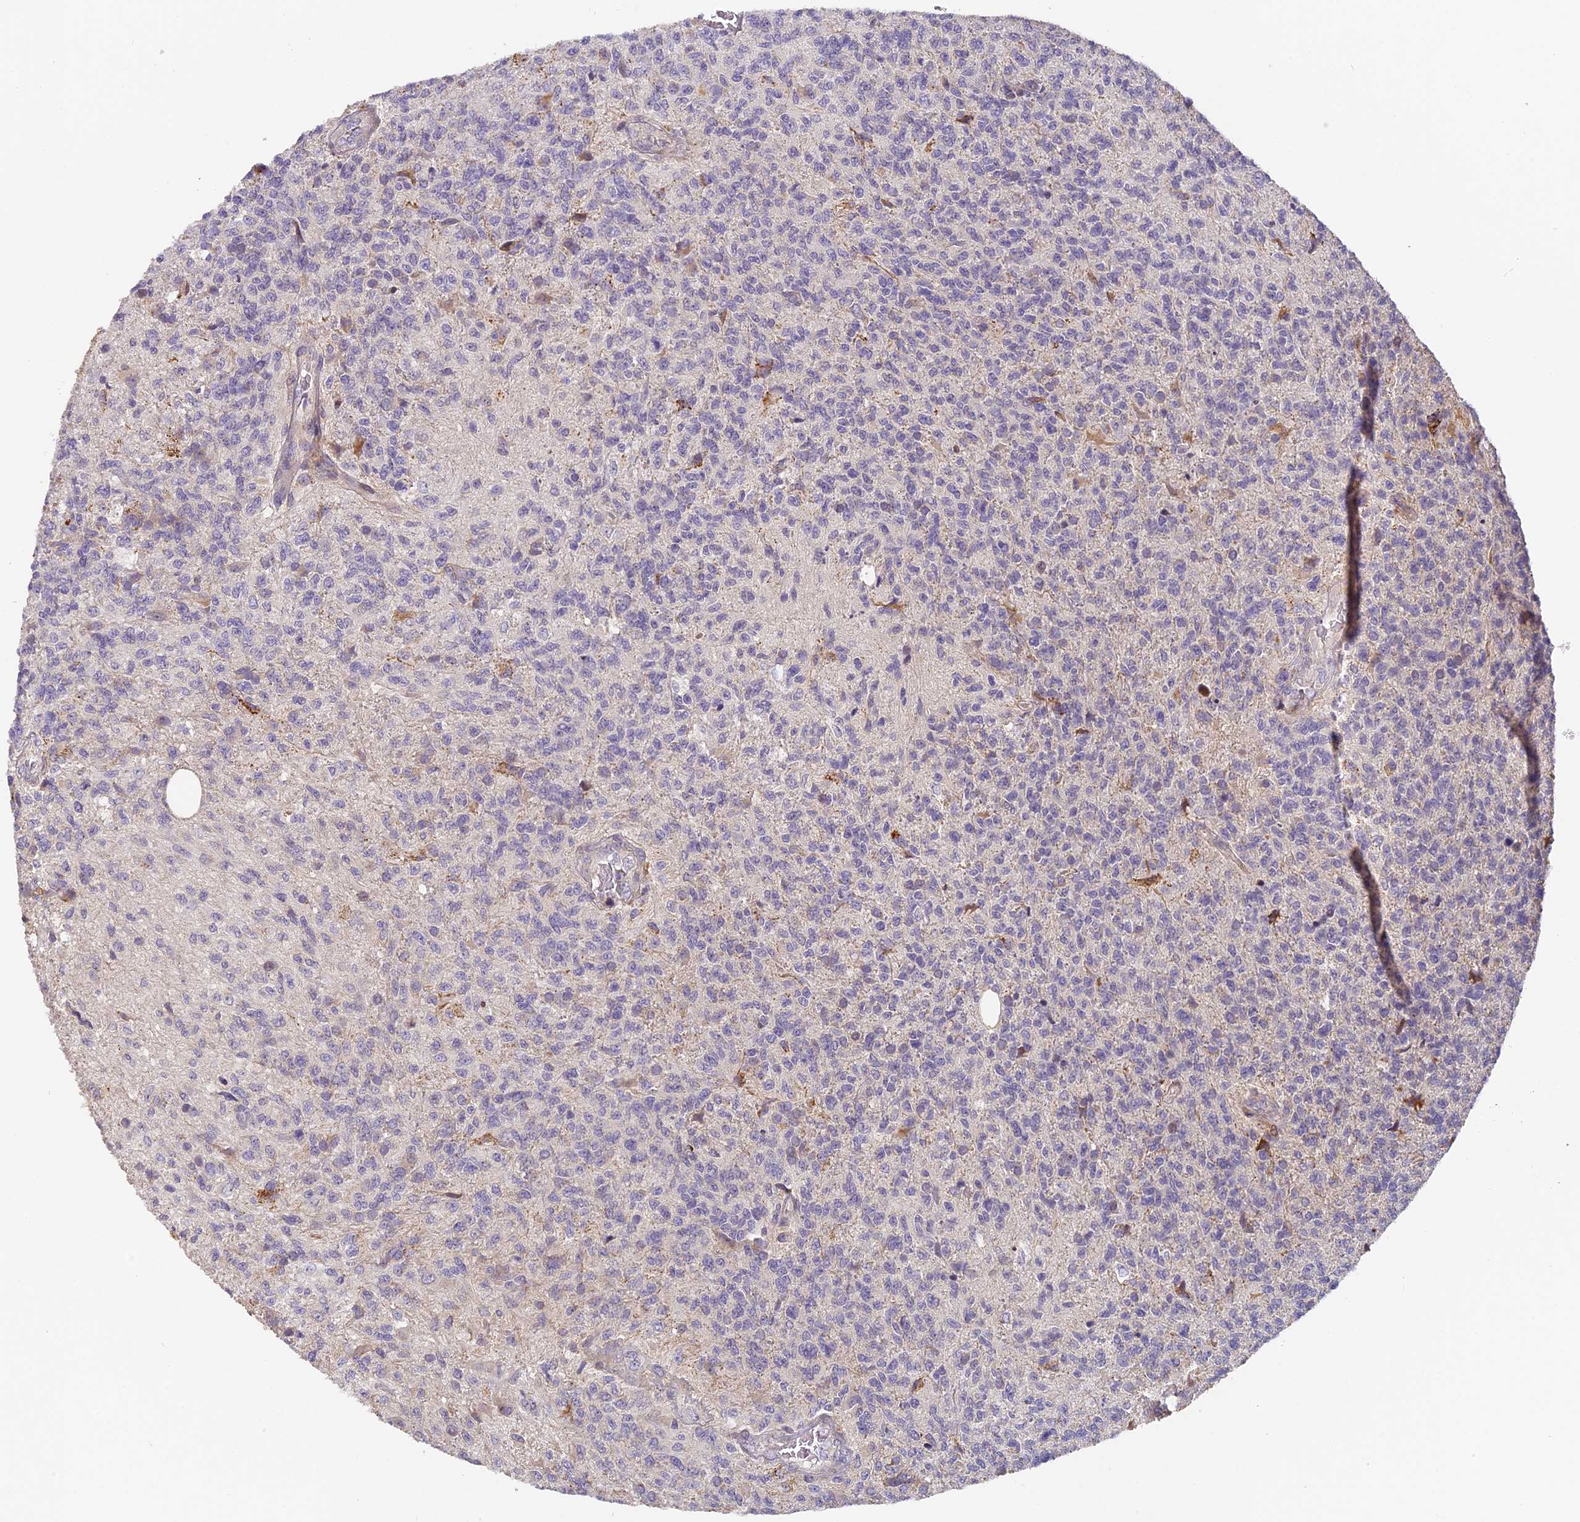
{"staining": {"intensity": "negative", "quantity": "none", "location": "none"}, "tissue": "glioma", "cell_type": "Tumor cells", "image_type": "cancer", "snomed": [{"axis": "morphology", "description": "Glioma, malignant, High grade"}, {"axis": "topography", "description": "Brain"}], "caption": "Micrograph shows no protein positivity in tumor cells of glioma tissue.", "gene": "RAB28", "patient": {"sex": "male", "age": 56}}